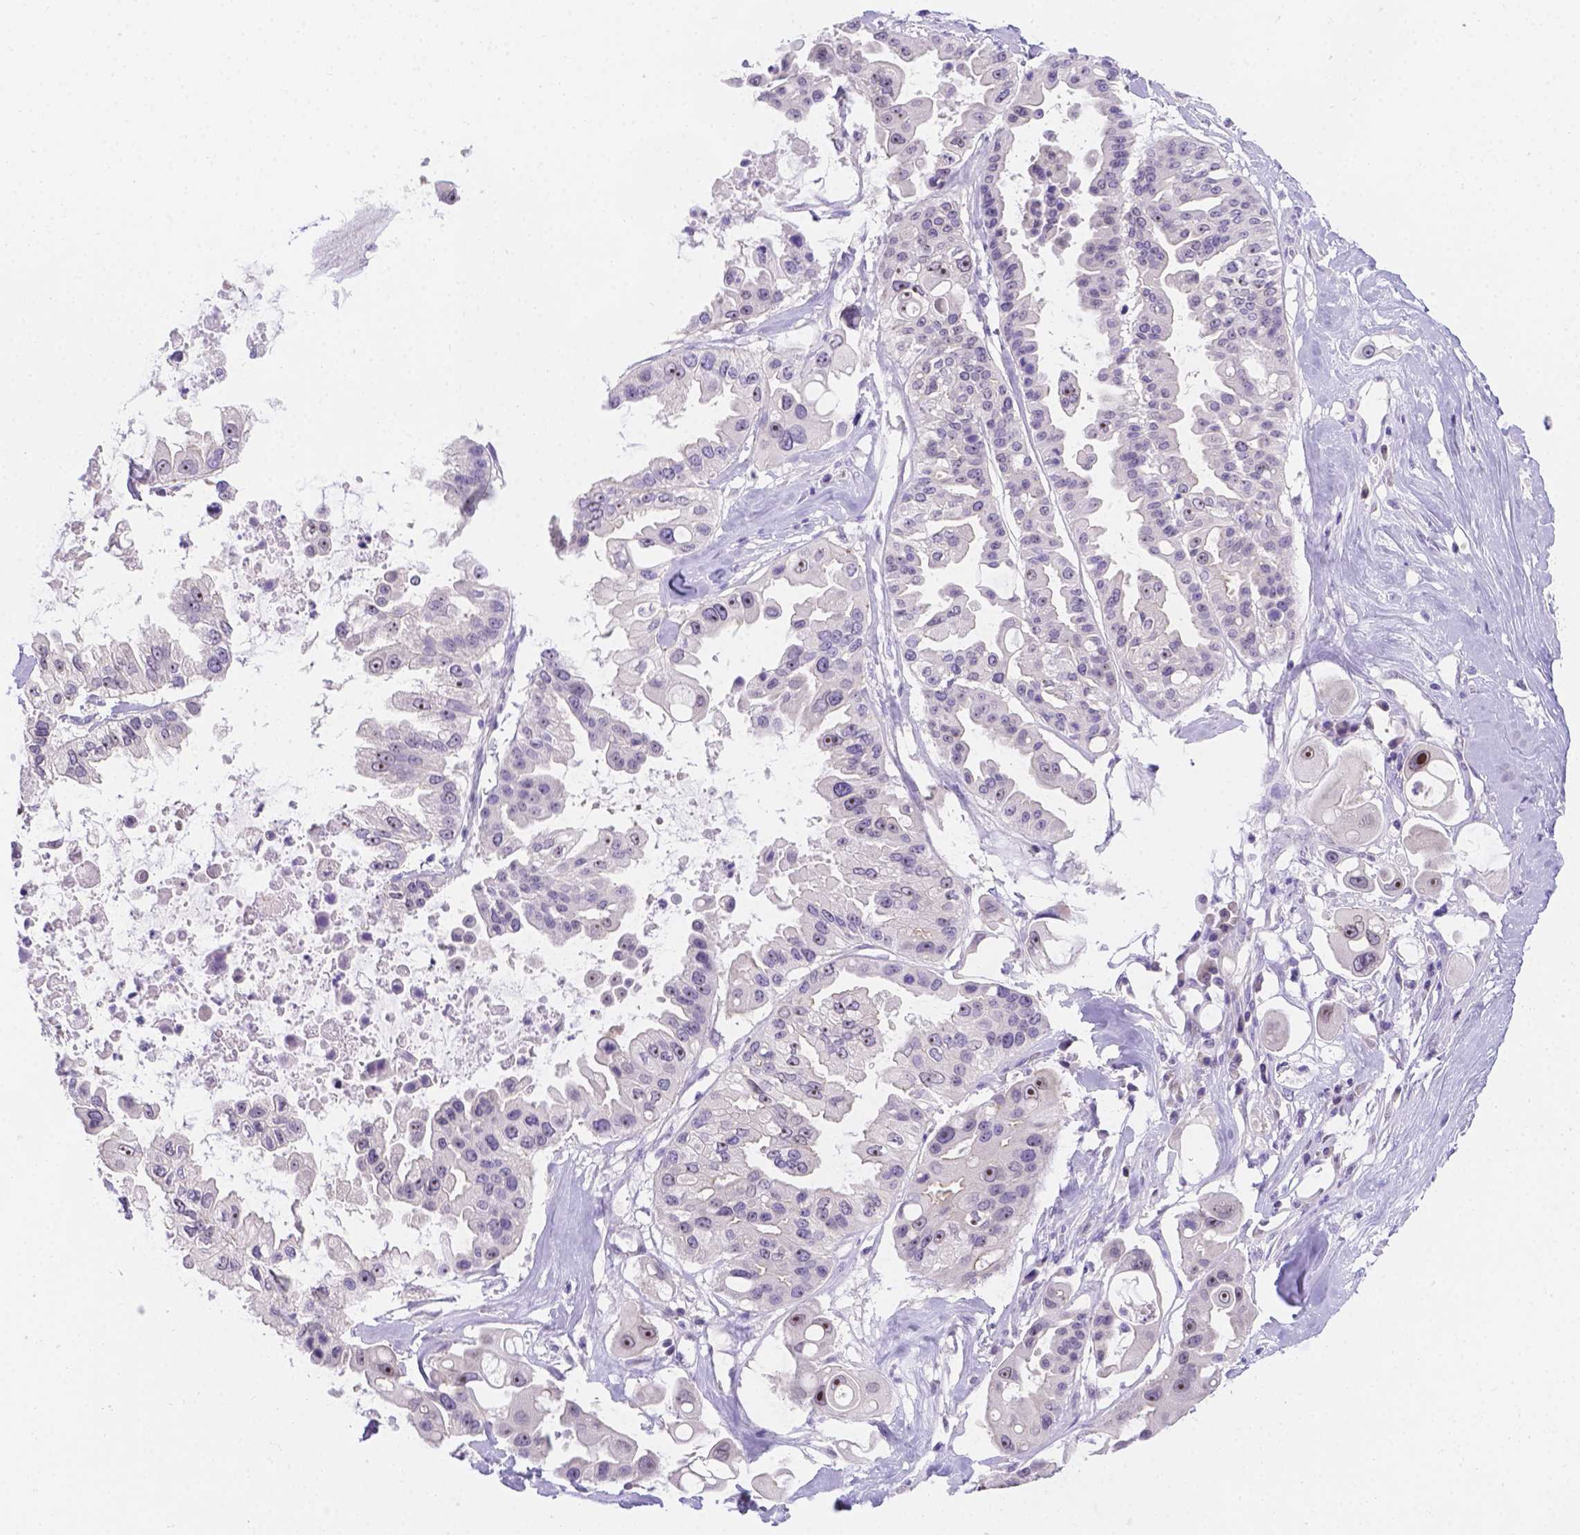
{"staining": {"intensity": "negative", "quantity": "none", "location": "none"}, "tissue": "ovarian cancer", "cell_type": "Tumor cells", "image_type": "cancer", "snomed": [{"axis": "morphology", "description": "Cystadenocarcinoma, serous, NOS"}, {"axis": "topography", "description": "Ovary"}], "caption": "Ovarian cancer stained for a protein using immunohistochemistry (IHC) exhibits no staining tumor cells.", "gene": "CD96", "patient": {"sex": "female", "age": 56}}